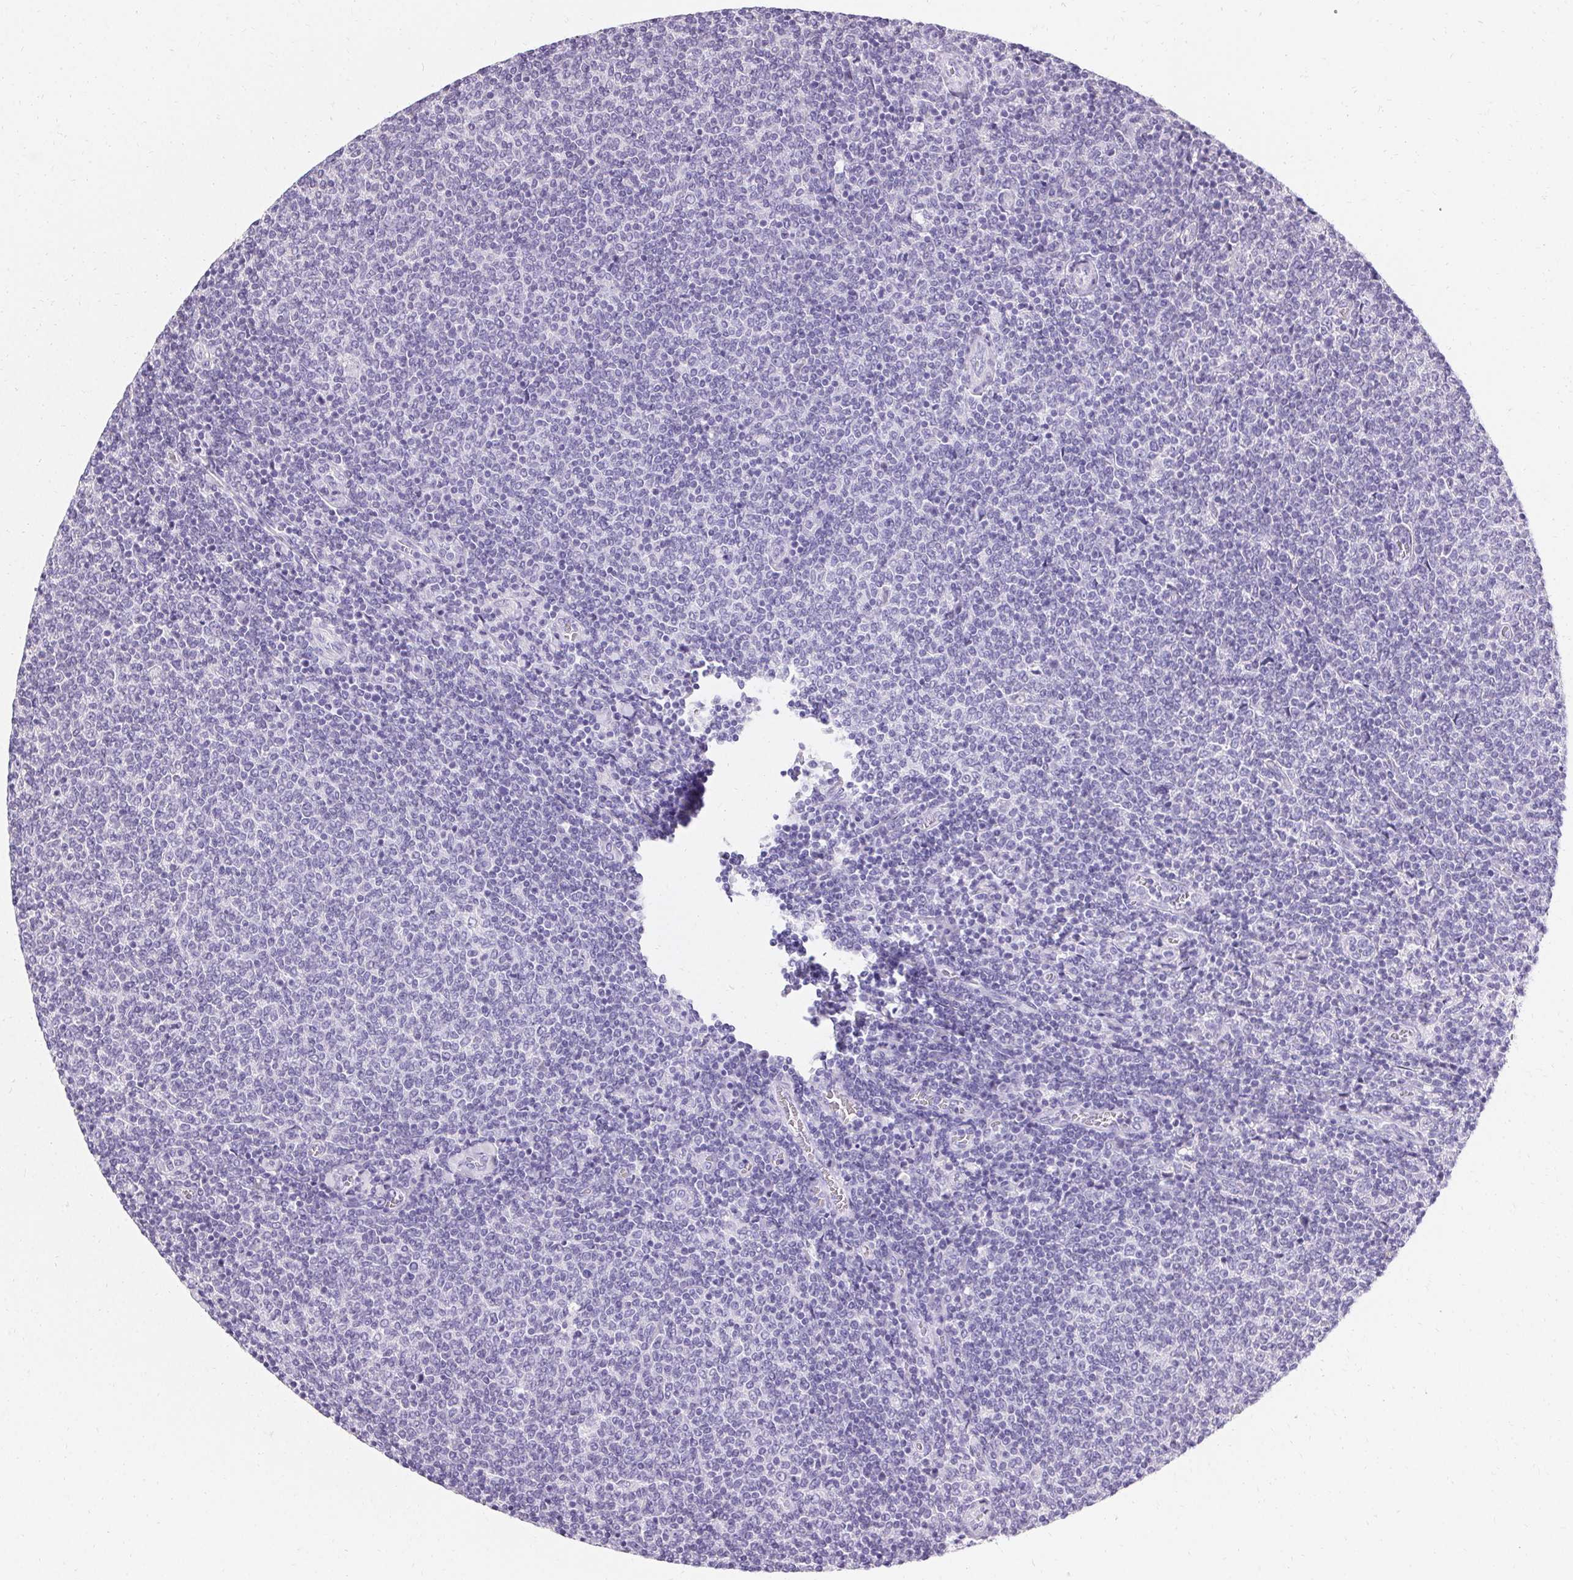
{"staining": {"intensity": "negative", "quantity": "none", "location": "none"}, "tissue": "lymphoma", "cell_type": "Tumor cells", "image_type": "cancer", "snomed": [{"axis": "morphology", "description": "Malignant lymphoma, non-Hodgkin's type, Low grade"}, {"axis": "topography", "description": "Lymph node"}], "caption": "The micrograph shows no significant staining in tumor cells of low-grade malignant lymphoma, non-Hodgkin's type.", "gene": "ASGR2", "patient": {"sex": "male", "age": 52}}